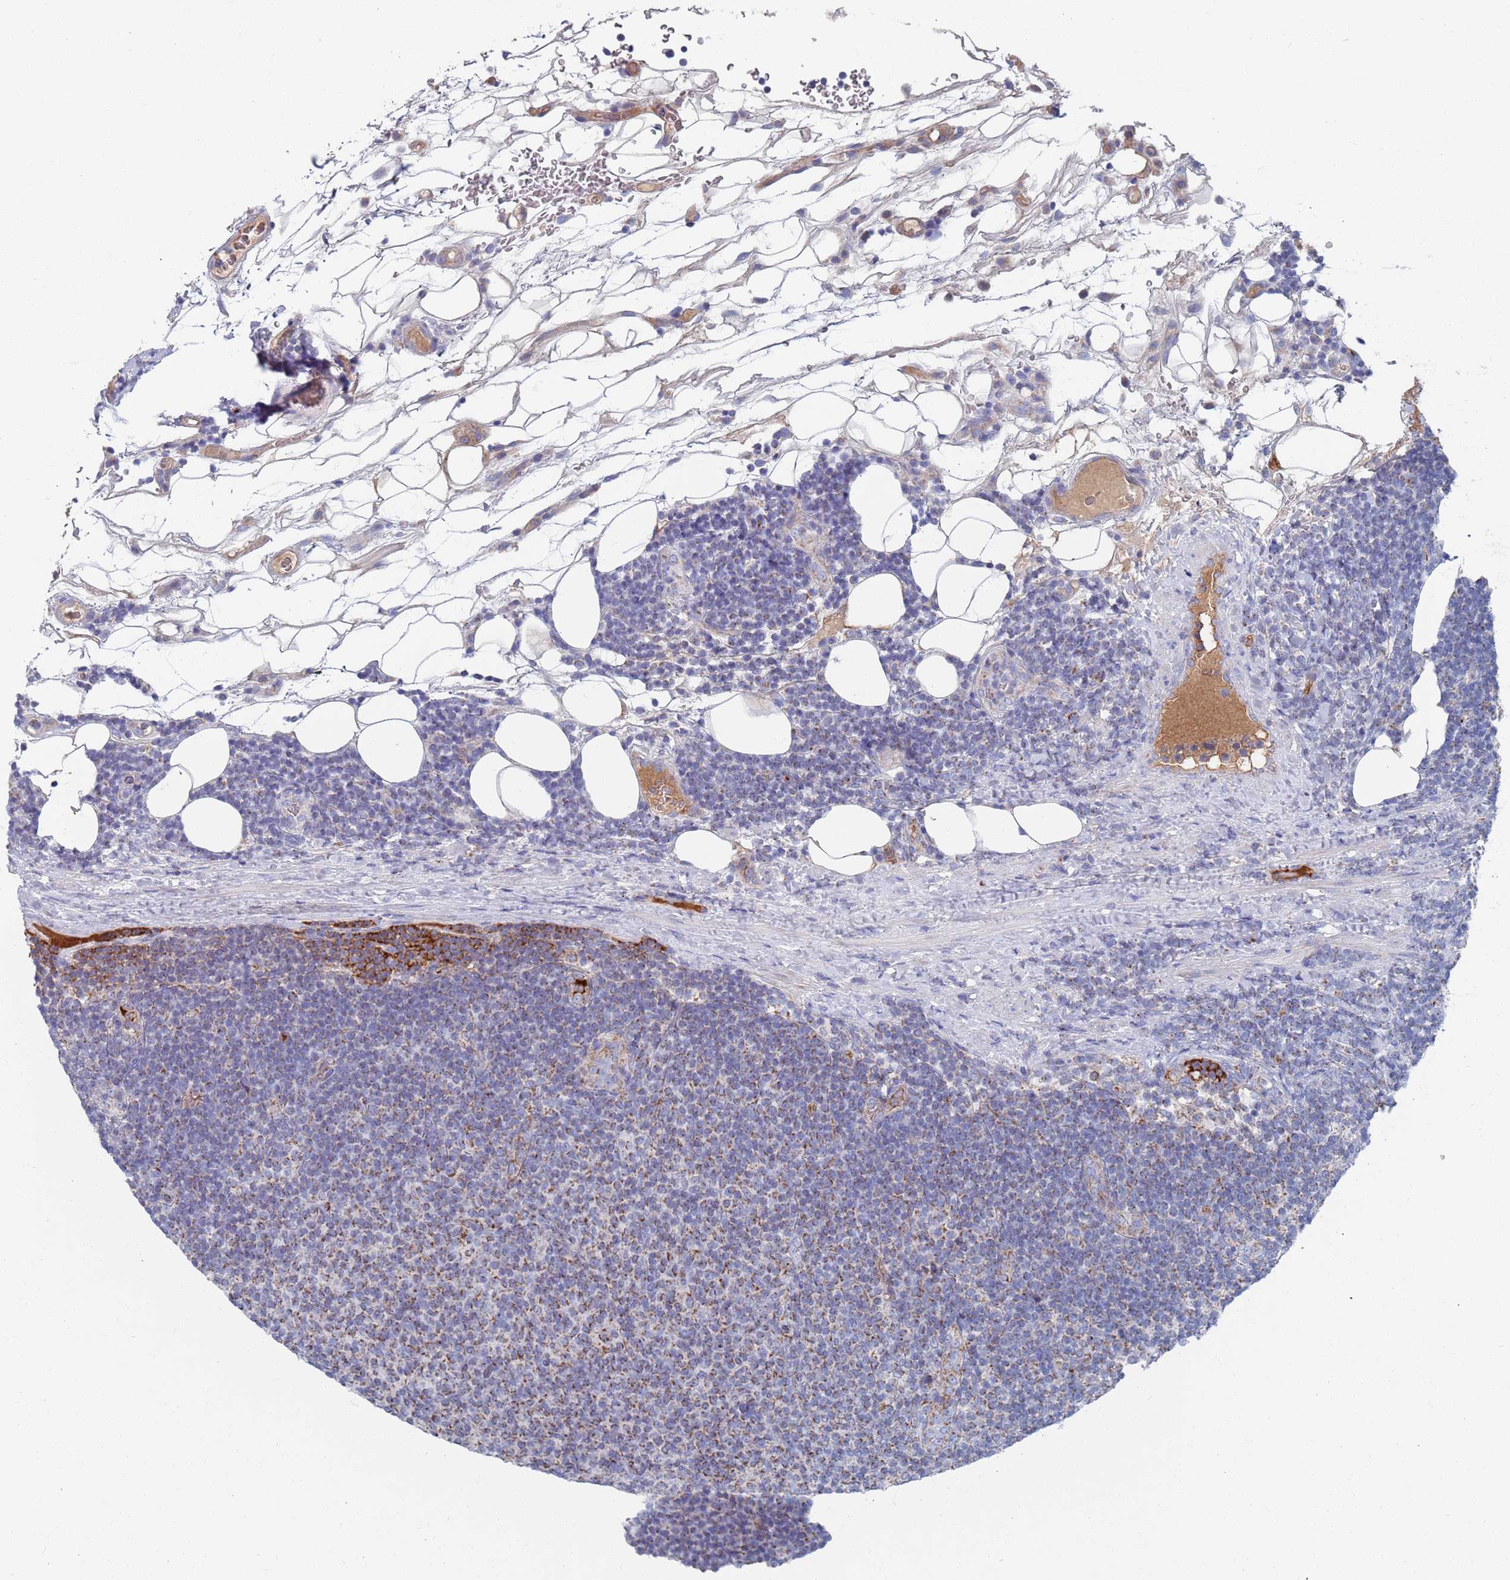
{"staining": {"intensity": "strong", "quantity": "25%-75%", "location": "cytoplasmic/membranous"}, "tissue": "lymphoma", "cell_type": "Tumor cells", "image_type": "cancer", "snomed": [{"axis": "morphology", "description": "Malignant lymphoma, non-Hodgkin's type, Low grade"}, {"axis": "topography", "description": "Lymph node"}], "caption": "A brown stain labels strong cytoplasmic/membranous positivity of a protein in human low-grade malignant lymphoma, non-Hodgkin's type tumor cells.", "gene": "MRPL22", "patient": {"sex": "male", "age": 66}}